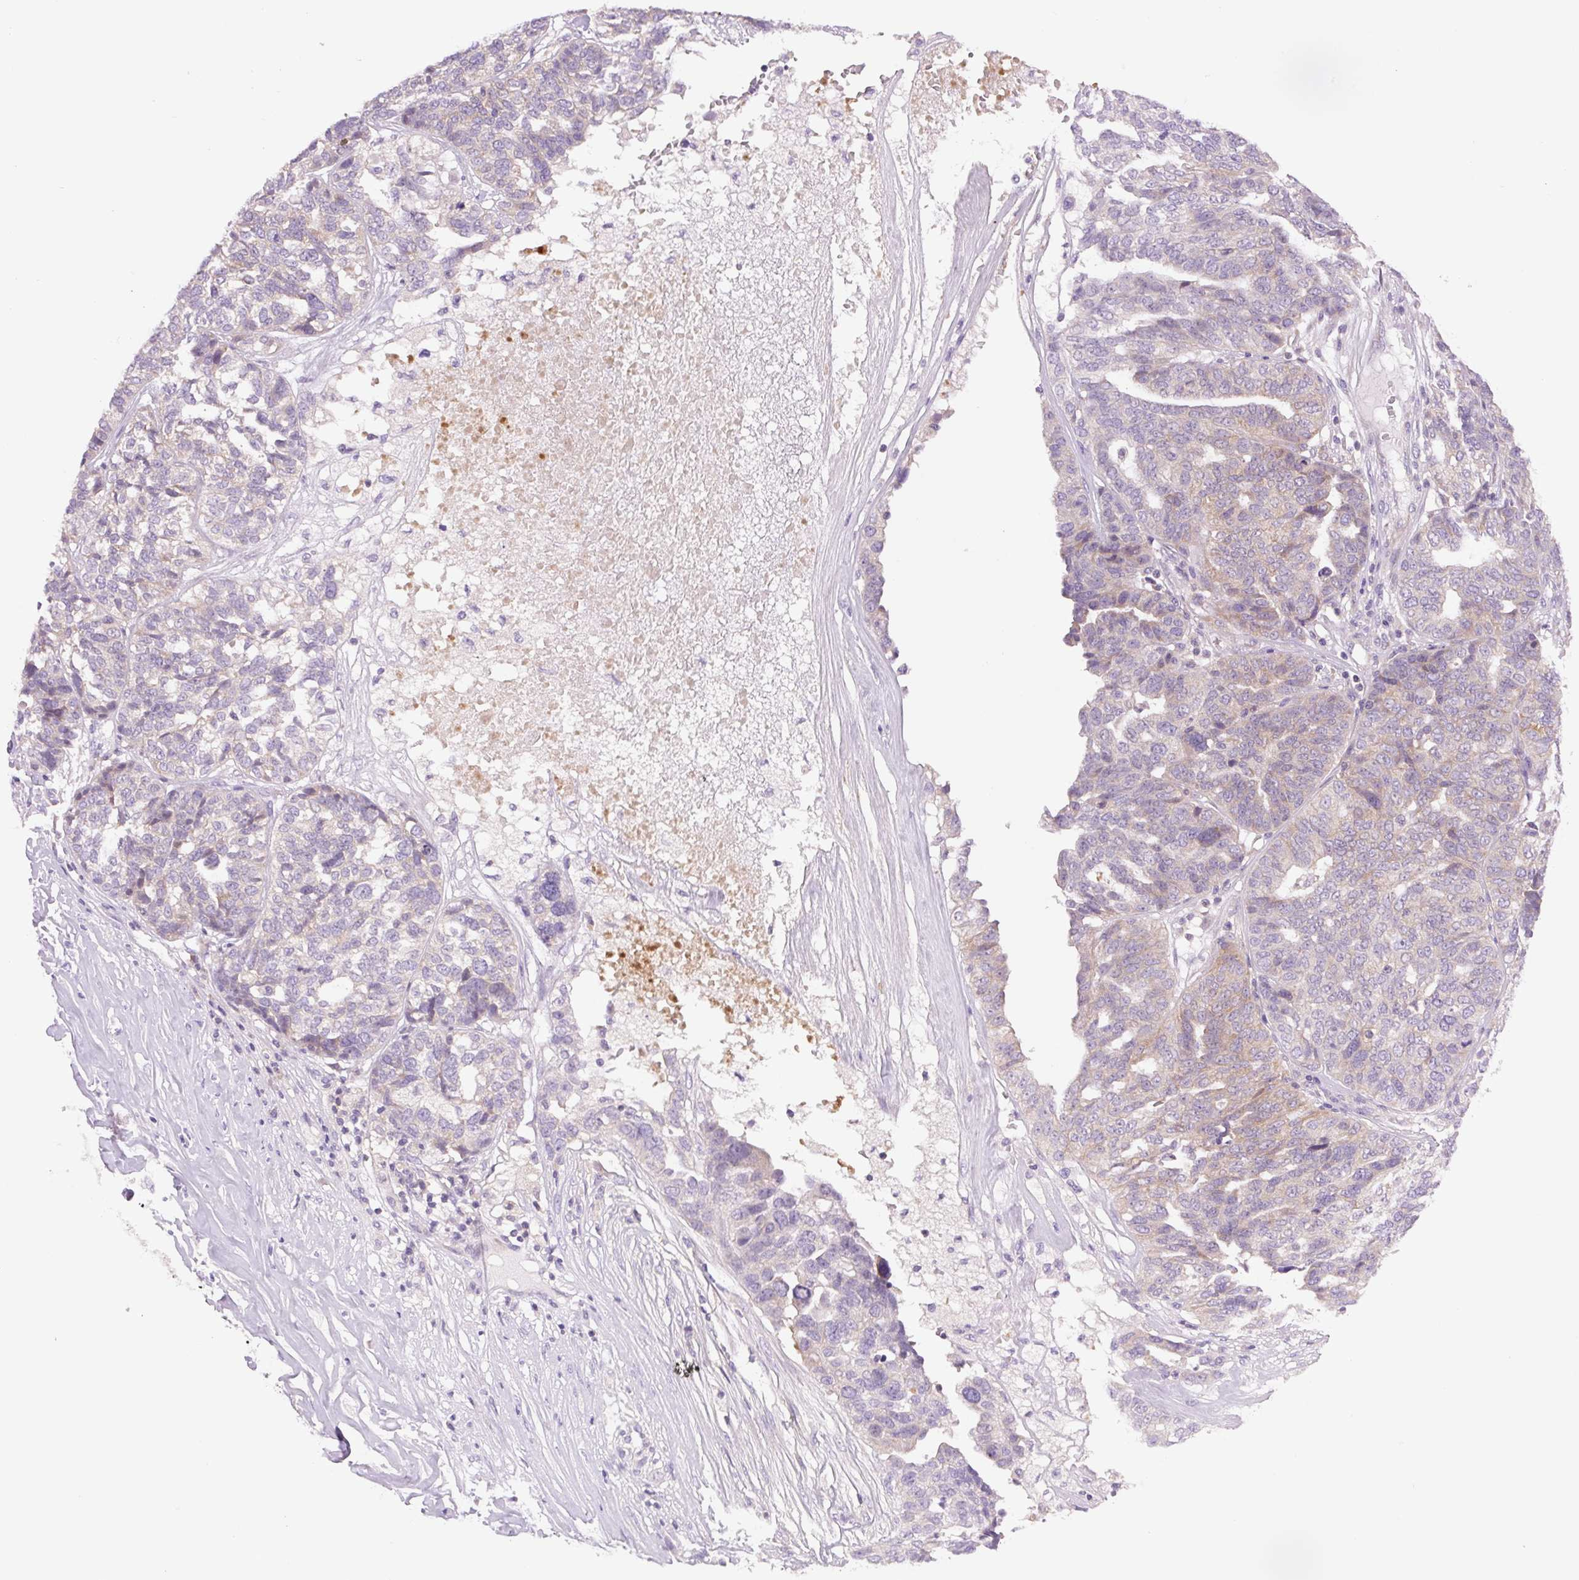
{"staining": {"intensity": "weak", "quantity": "<25%", "location": "cytoplasmic/membranous"}, "tissue": "ovarian cancer", "cell_type": "Tumor cells", "image_type": "cancer", "snomed": [{"axis": "morphology", "description": "Cystadenocarcinoma, serous, NOS"}, {"axis": "topography", "description": "Ovary"}], "caption": "DAB immunohistochemical staining of ovarian cancer (serous cystadenocarcinoma) reveals no significant positivity in tumor cells.", "gene": "MINK1", "patient": {"sex": "female", "age": 59}}